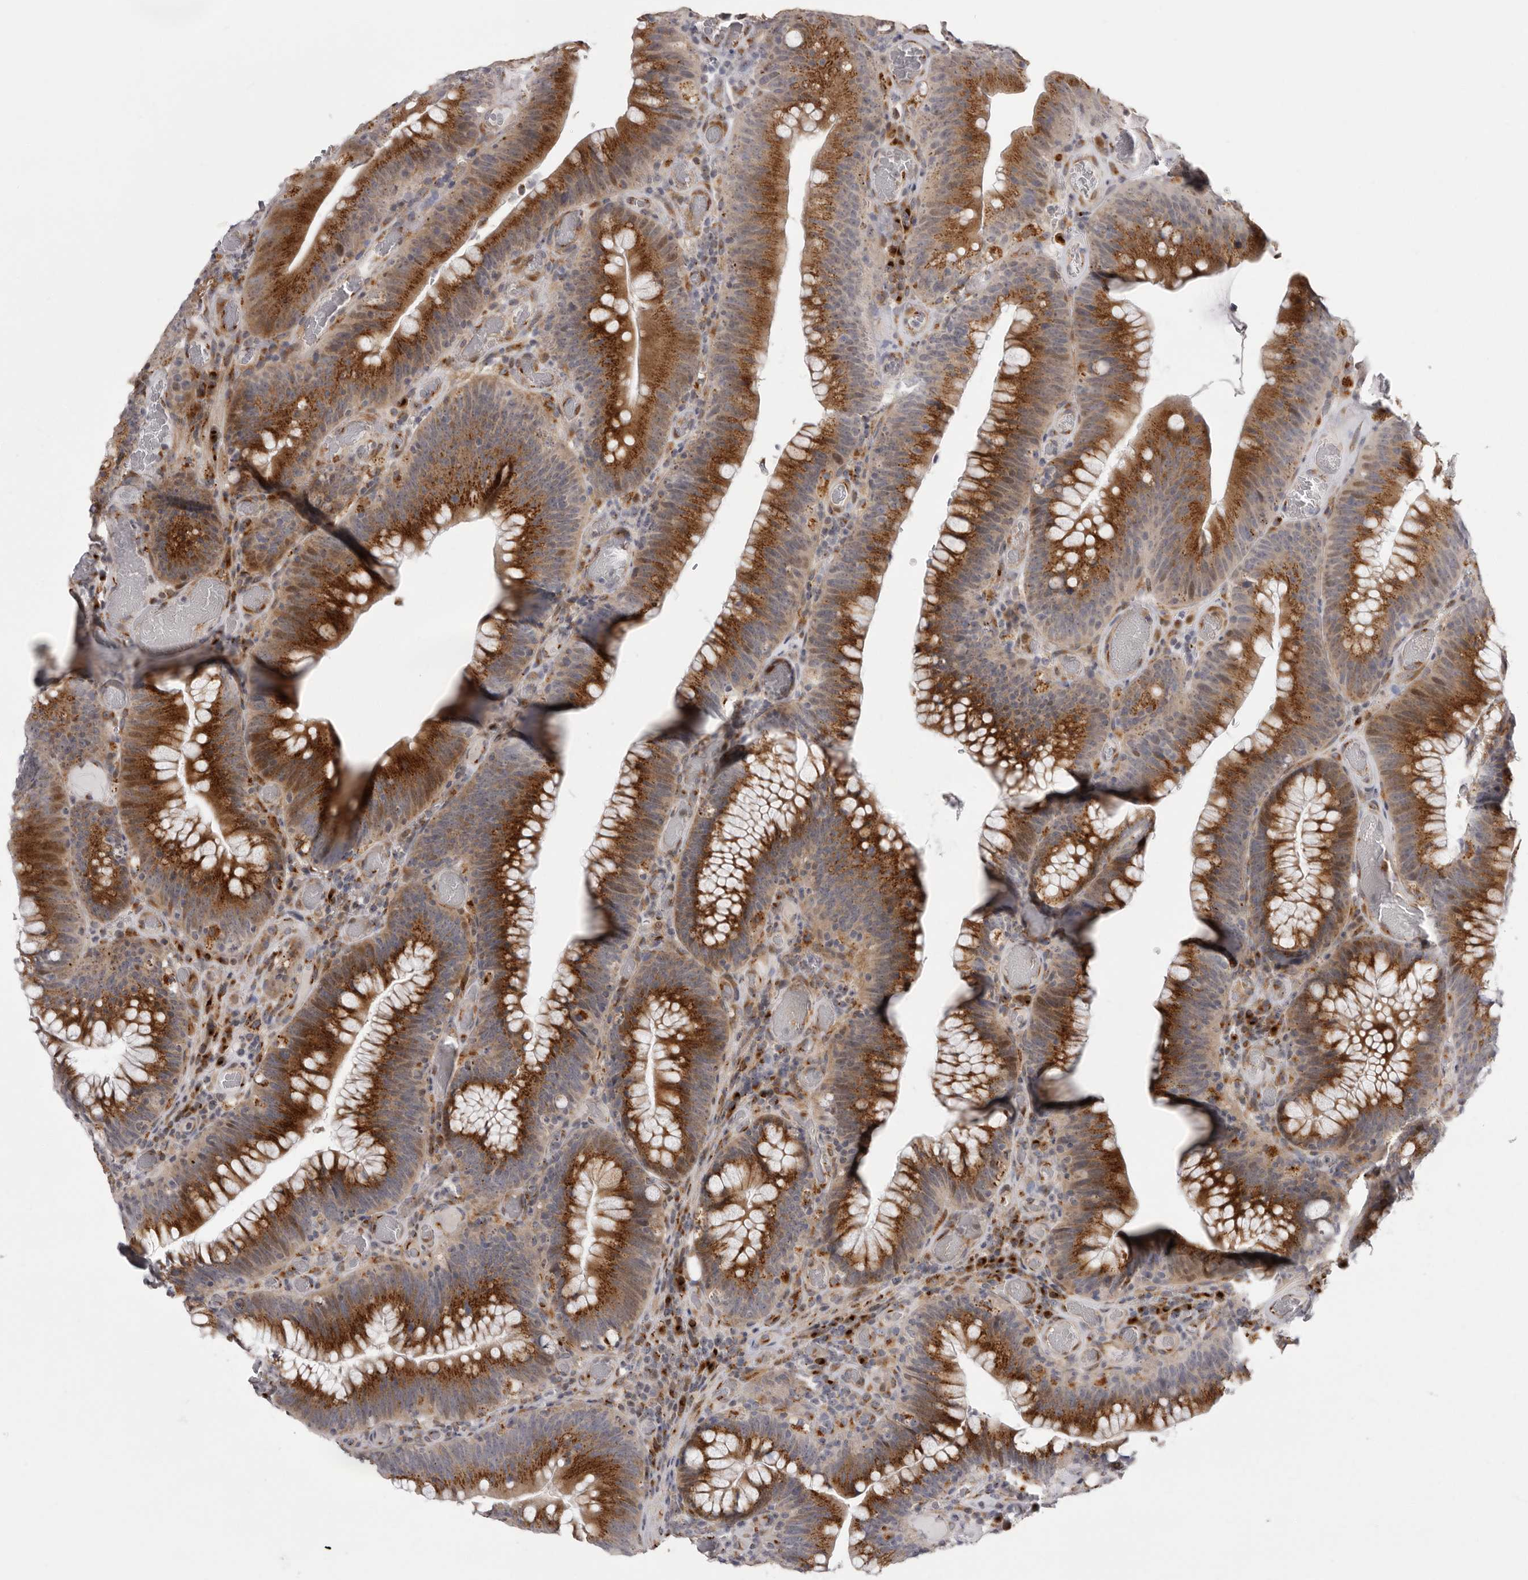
{"staining": {"intensity": "strong", "quantity": ">75%", "location": "cytoplasmic/membranous"}, "tissue": "colorectal cancer", "cell_type": "Tumor cells", "image_type": "cancer", "snomed": [{"axis": "morphology", "description": "Normal tissue, NOS"}, {"axis": "topography", "description": "Colon"}], "caption": "Immunohistochemical staining of colorectal cancer exhibits high levels of strong cytoplasmic/membranous staining in approximately >75% of tumor cells.", "gene": "WDR47", "patient": {"sex": "female", "age": 82}}